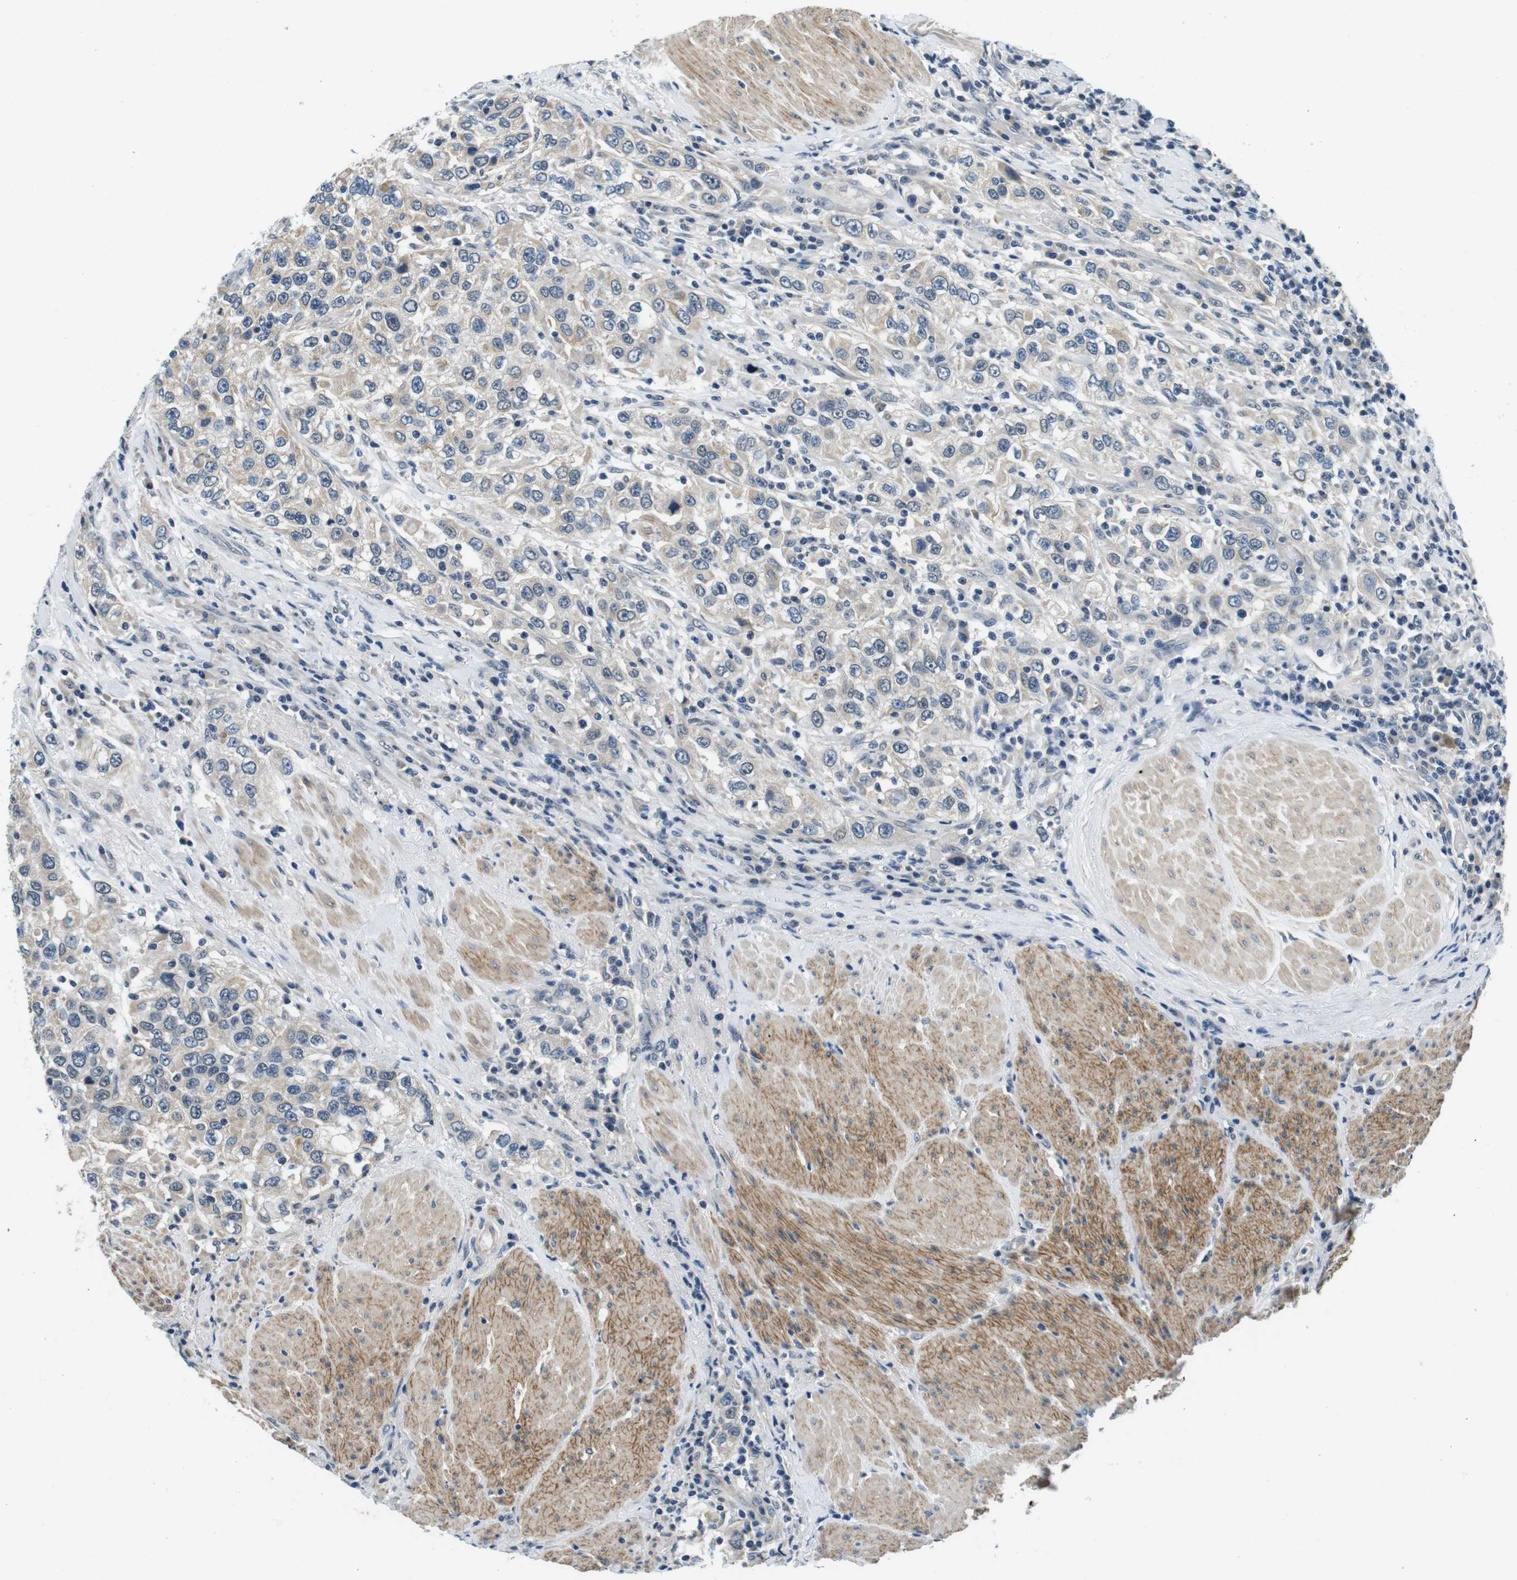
{"staining": {"intensity": "weak", "quantity": "25%-75%", "location": "cytoplasmic/membranous"}, "tissue": "urothelial cancer", "cell_type": "Tumor cells", "image_type": "cancer", "snomed": [{"axis": "morphology", "description": "Urothelial carcinoma, High grade"}, {"axis": "topography", "description": "Urinary bladder"}], "caption": "Immunohistochemistry (IHC) of urothelial cancer displays low levels of weak cytoplasmic/membranous expression in approximately 25%-75% of tumor cells. The protein of interest is shown in brown color, while the nuclei are stained blue.", "gene": "DTNA", "patient": {"sex": "female", "age": 80}}